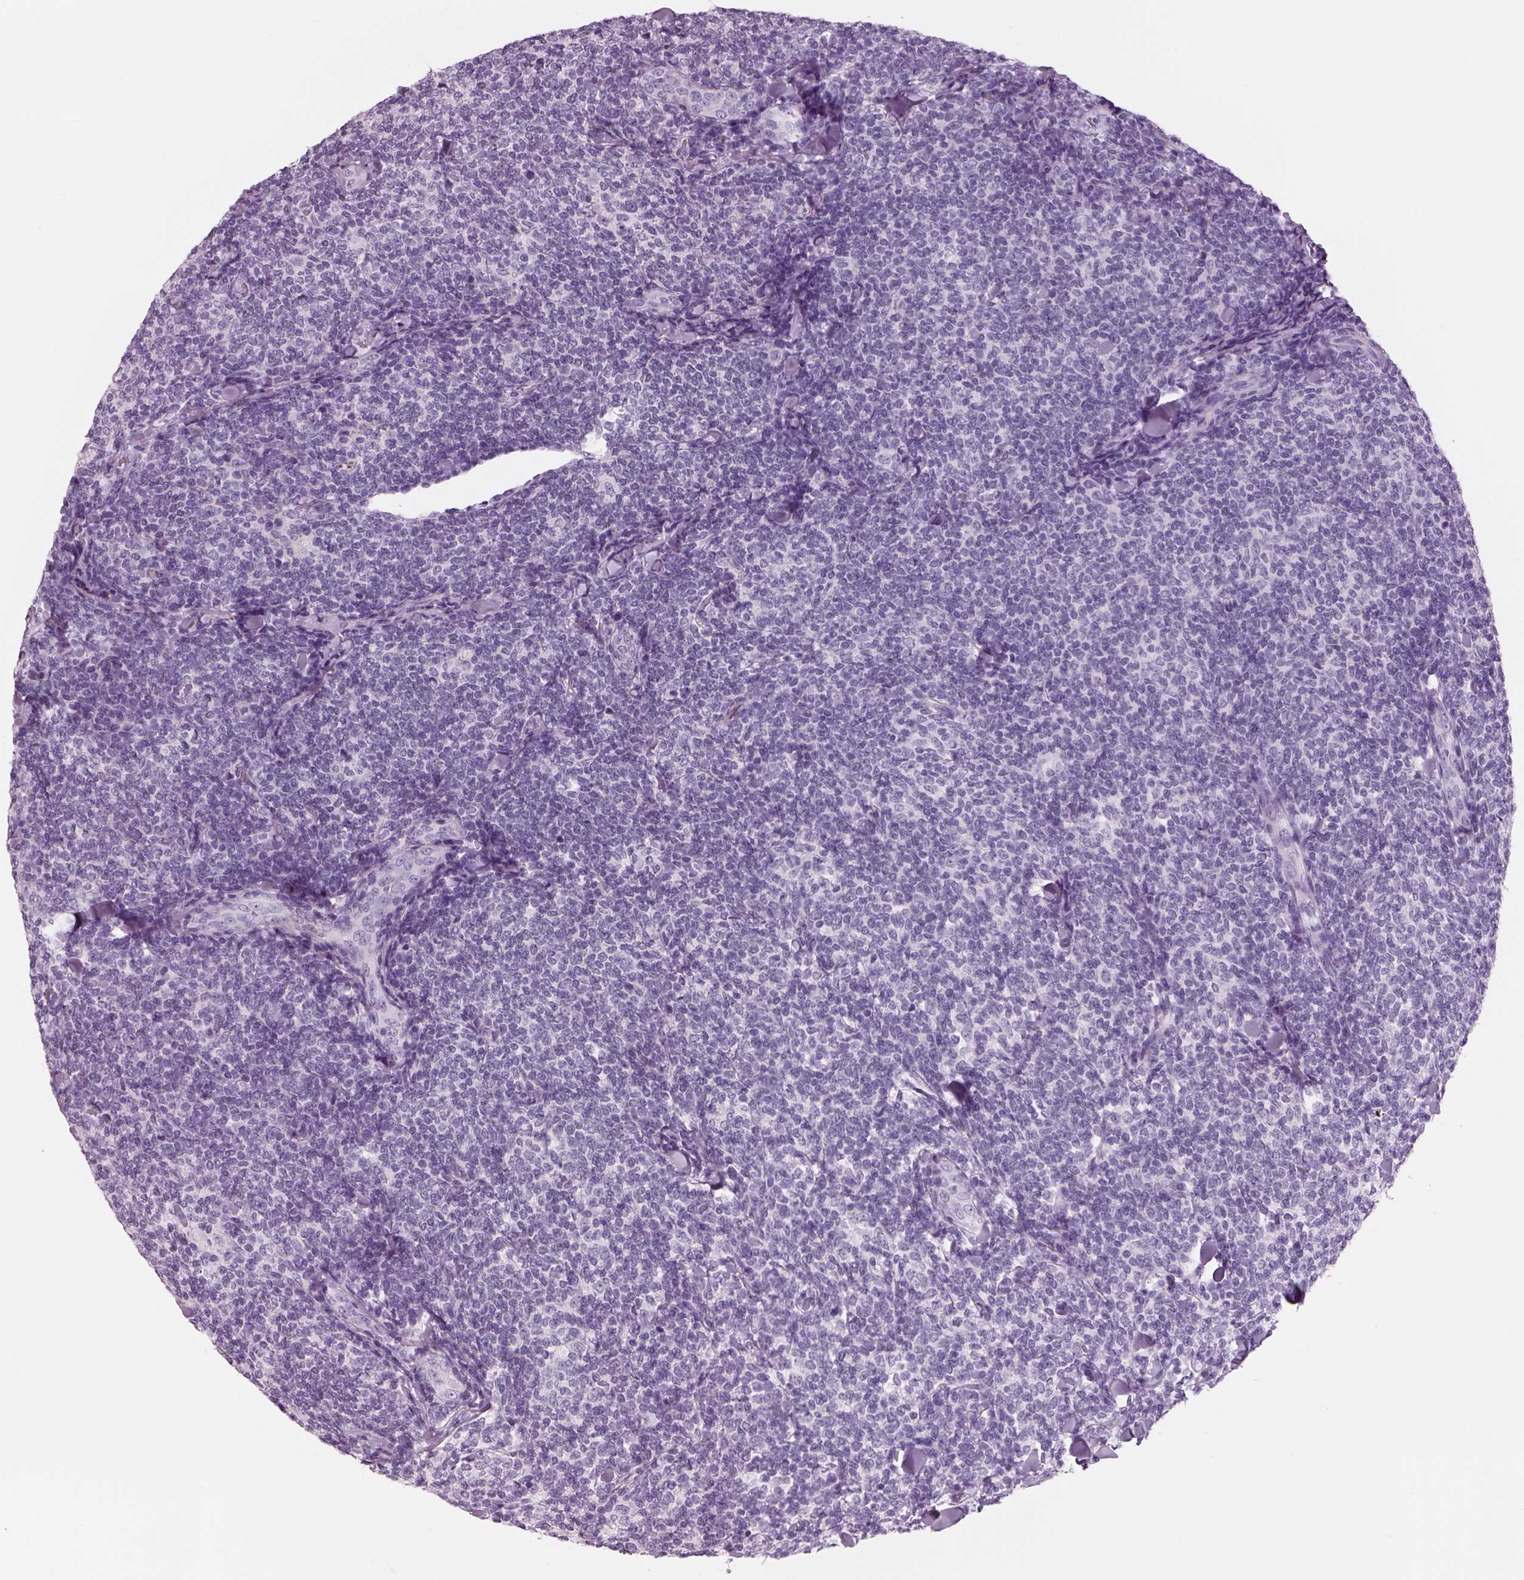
{"staining": {"intensity": "negative", "quantity": "none", "location": "none"}, "tissue": "lymphoma", "cell_type": "Tumor cells", "image_type": "cancer", "snomed": [{"axis": "morphology", "description": "Malignant lymphoma, non-Hodgkin's type, Low grade"}, {"axis": "topography", "description": "Lymph node"}], "caption": "This is an IHC image of low-grade malignant lymphoma, non-Hodgkin's type. There is no positivity in tumor cells.", "gene": "RHO", "patient": {"sex": "female", "age": 56}}